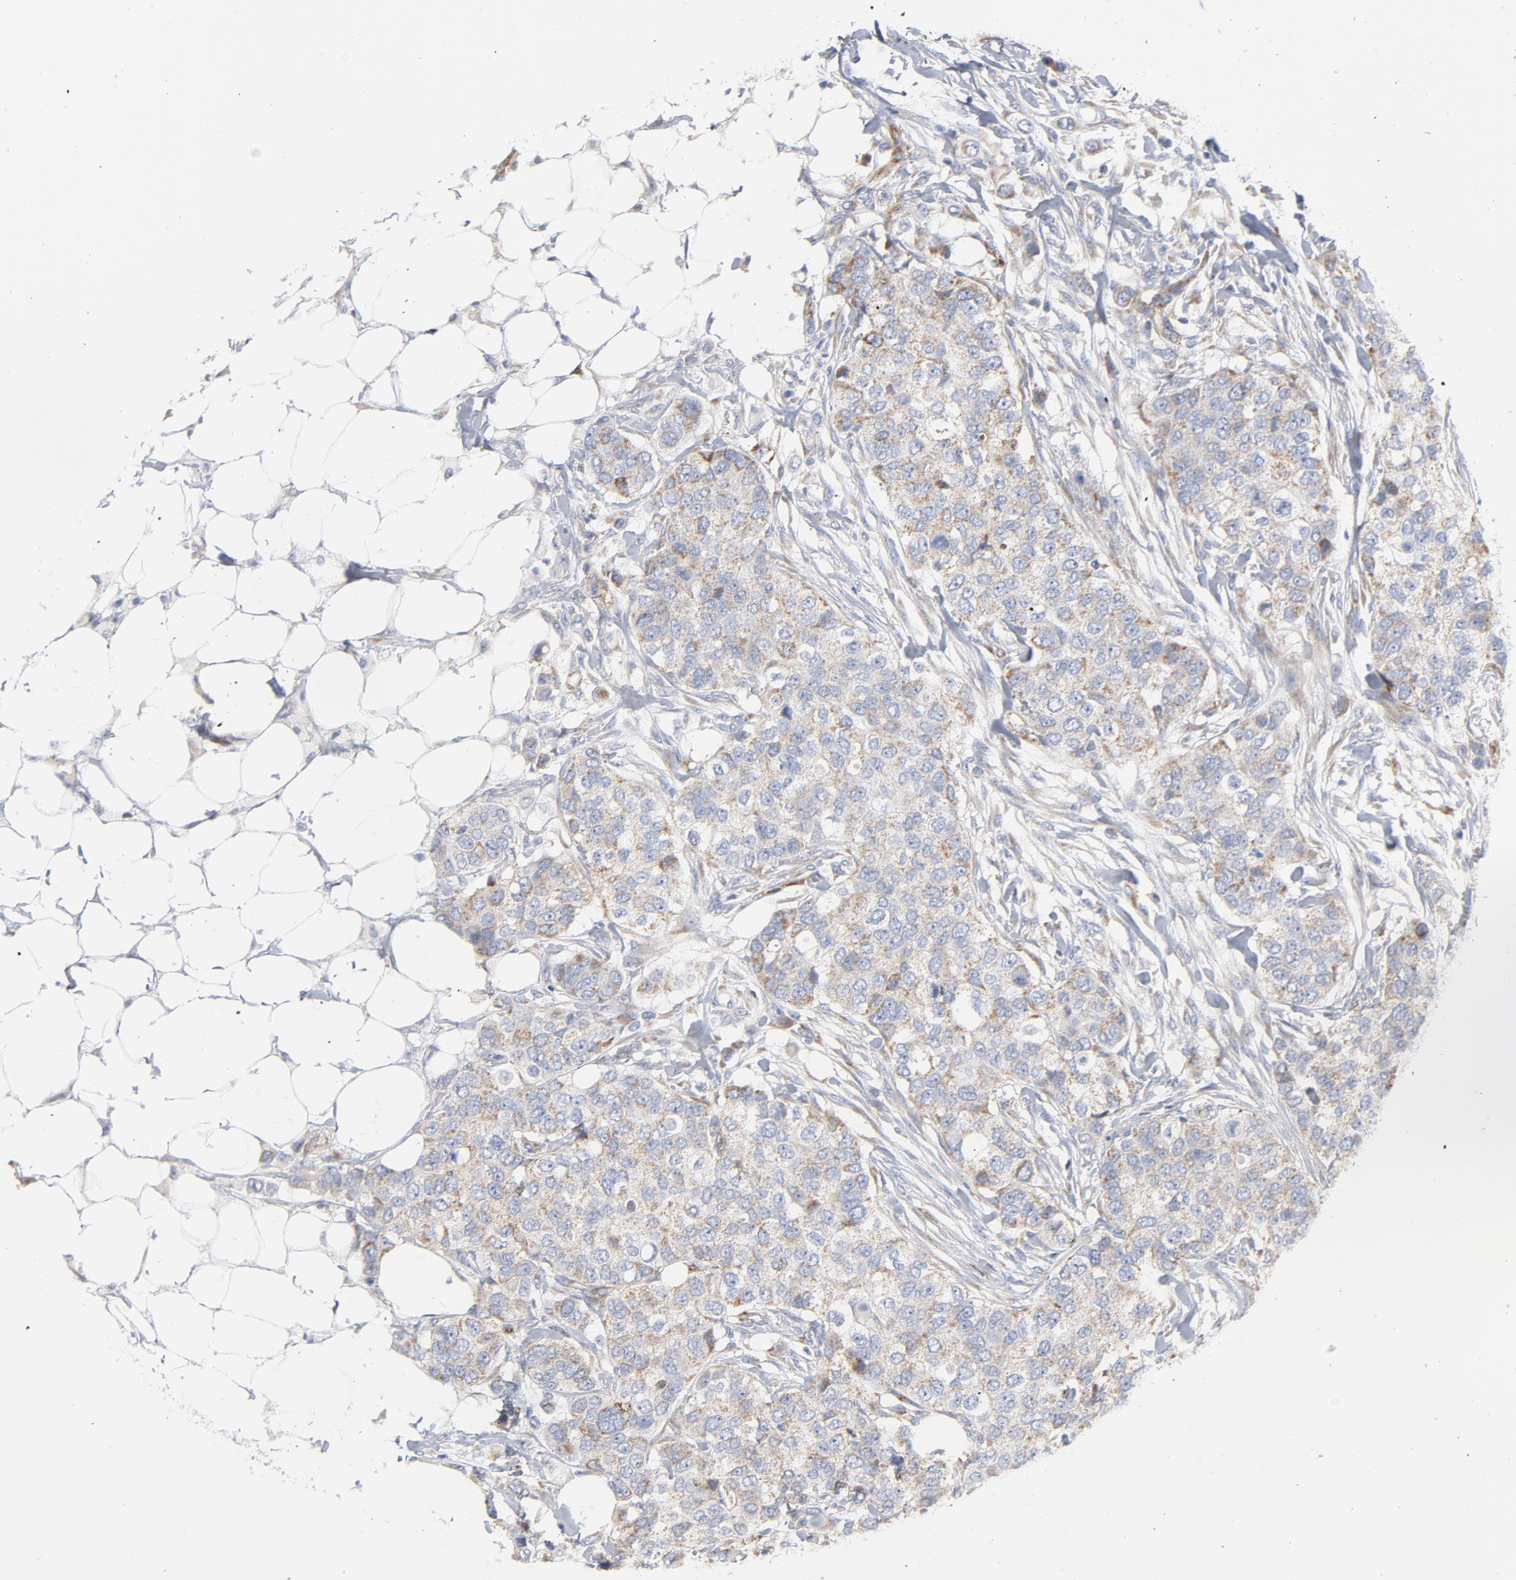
{"staining": {"intensity": "weak", "quantity": ">75%", "location": "cytoplasmic/membranous"}, "tissue": "breast cancer", "cell_type": "Tumor cells", "image_type": "cancer", "snomed": [{"axis": "morphology", "description": "Normal tissue, NOS"}, {"axis": "morphology", "description": "Duct carcinoma"}, {"axis": "topography", "description": "Breast"}], "caption": "IHC micrograph of human breast cancer (invasive ductal carcinoma) stained for a protein (brown), which reveals low levels of weak cytoplasmic/membranous staining in about >75% of tumor cells.", "gene": "OXA1L", "patient": {"sex": "female", "age": 49}}